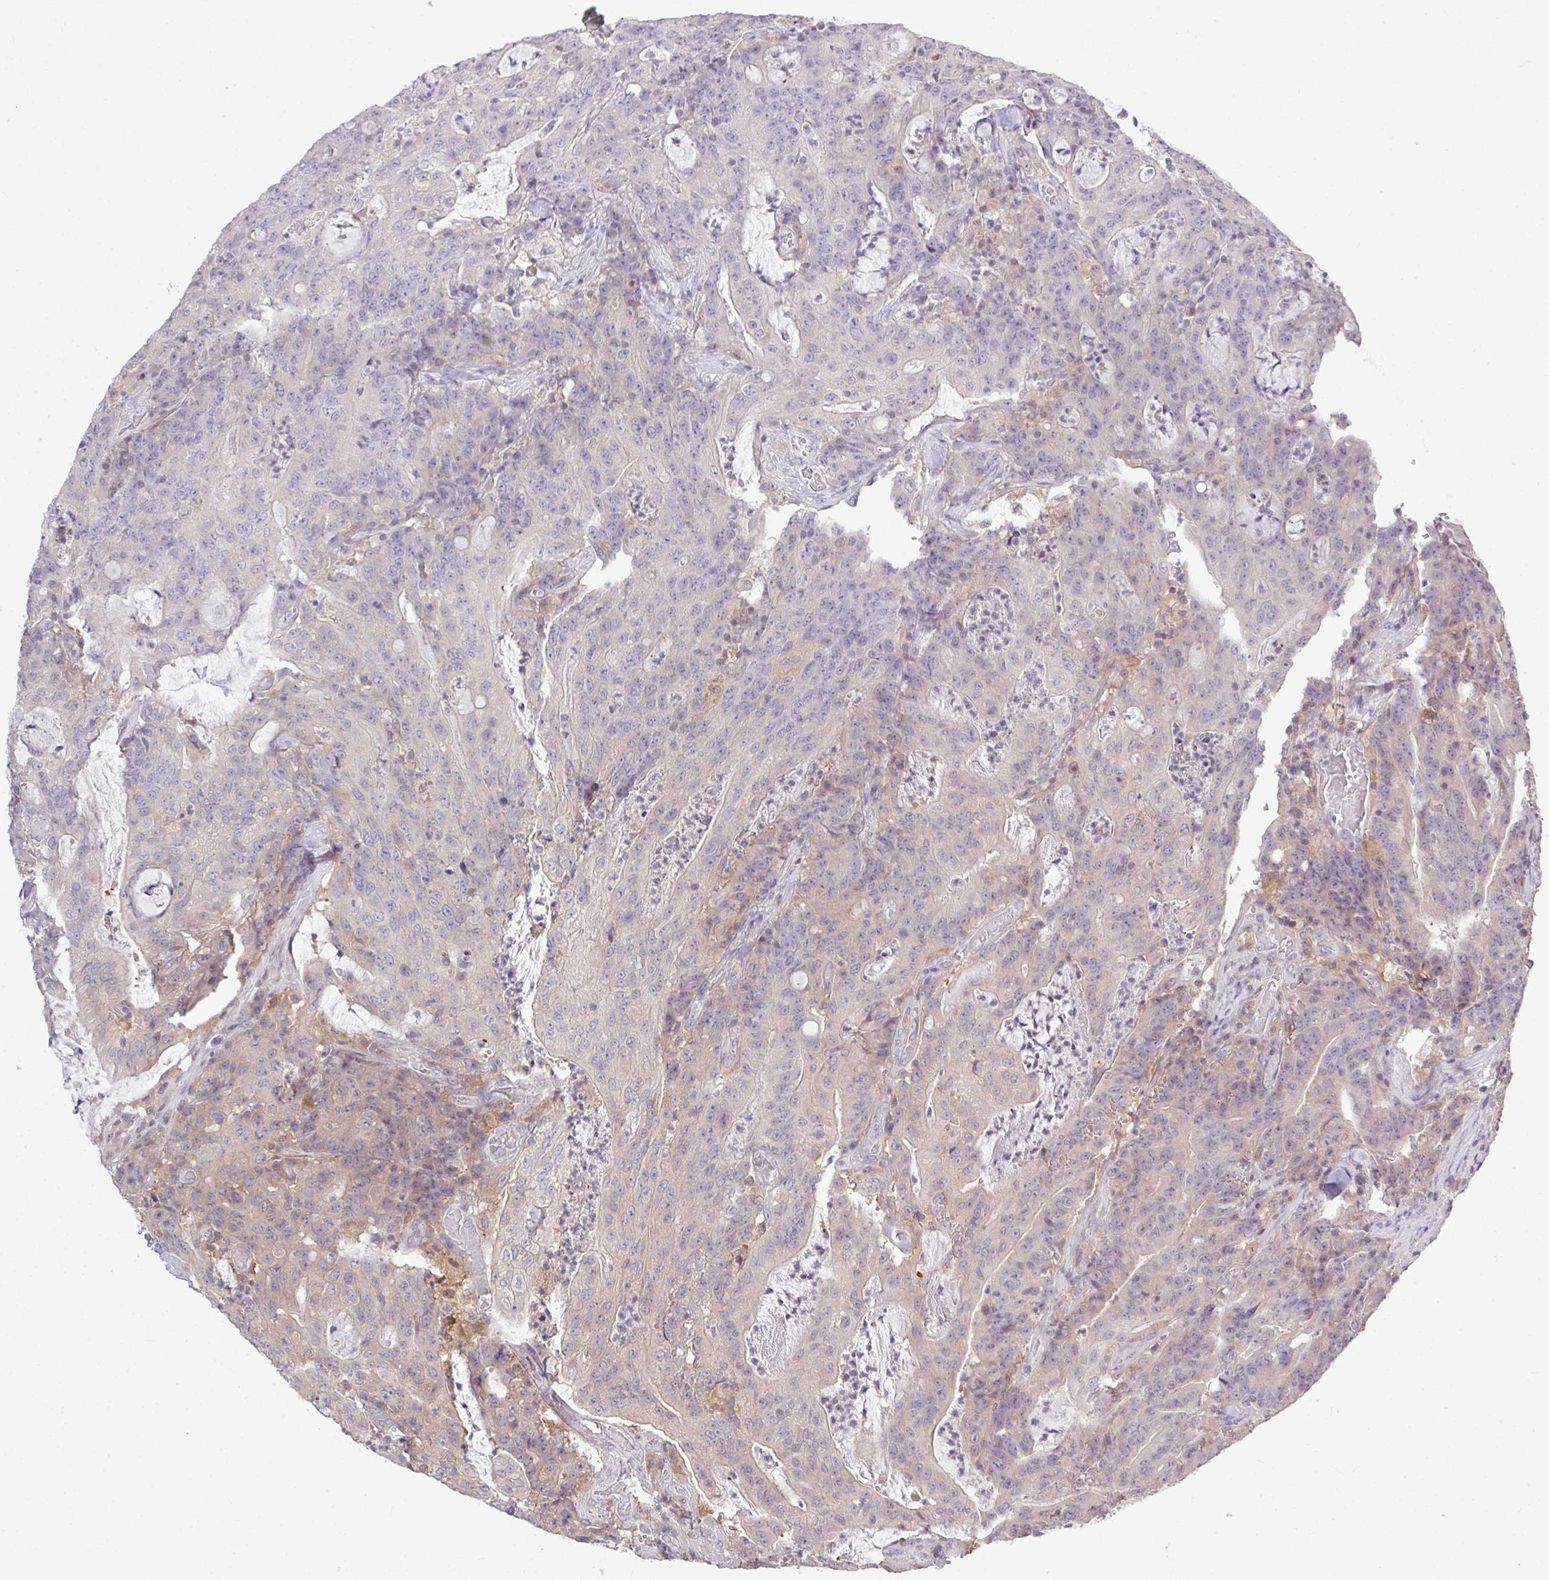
{"staining": {"intensity": "weak", "quantity": "<25%", "location": "cytoplasmic/membranous"}, "tissue": "colorectal cancer", "cell_type": "Tumor cells", "image_type": "cancer", "snomed": [{"axis": "morphology", "description": "Adenocarcinoma, NOS"}, {"axis": "topography", "description": "Colon"}], "caption": "Photomicrograph shows no protein positivity in tumor cells of colorectal cancer tissue.", "gene": "STAT5A", "patient": {"sex": "male", "age": 83}}